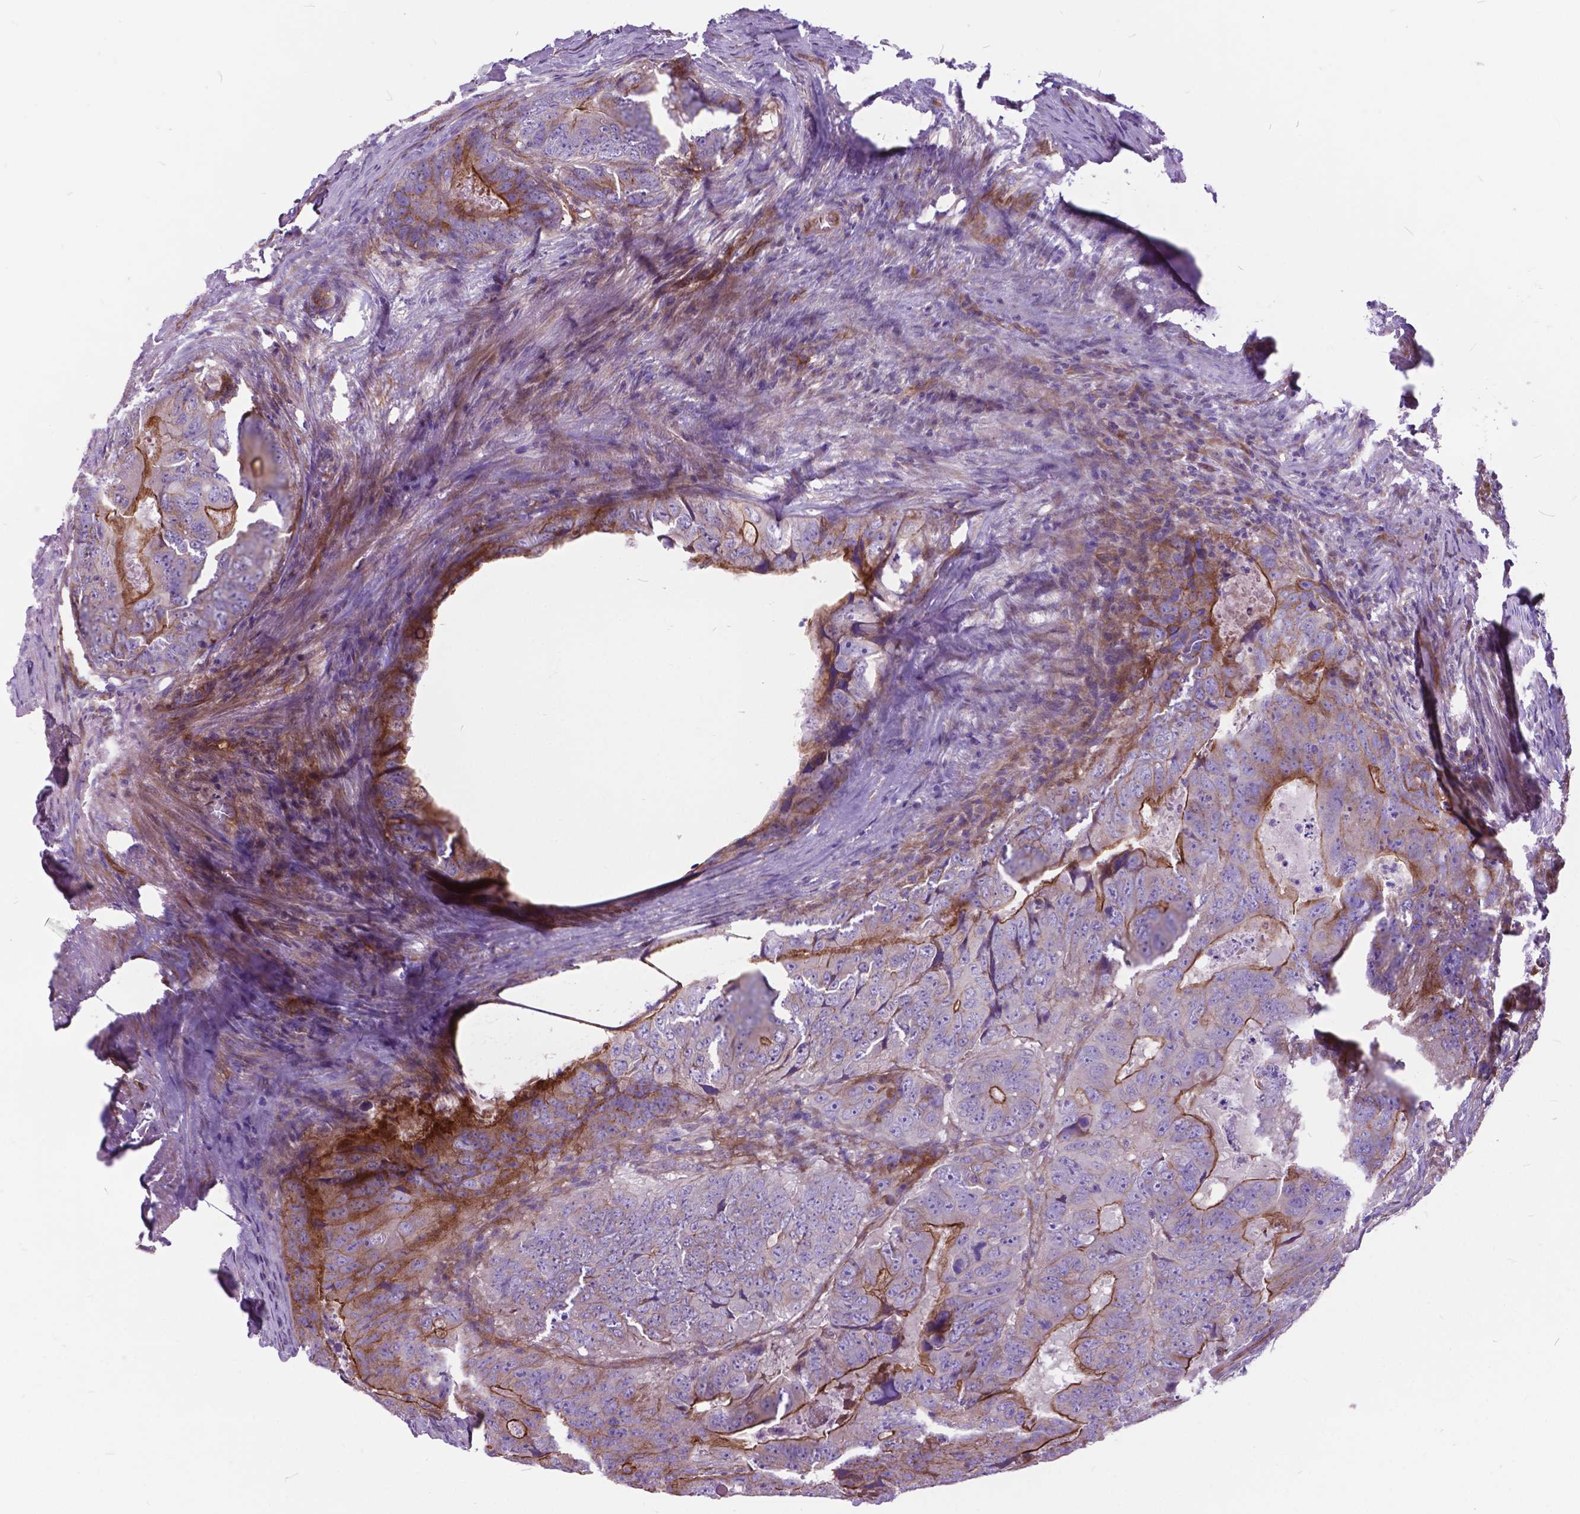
{"staining": {"intensity": "moderate", "quantity": "<25%", "location": "cytoplasmic/membranous"}, "tissue": "colorectal cancer", "cell_type": "Tumor cells", "image_type": "cancer", "snomed": [{"axis": "morphology", "description": "Adenocarcinoma, NOS"}, {"axis": "topography", "description": "Colon"}], "caption": "The micrograph shows staining of colorectal cancer (adenocarcinoma), revealing moderate cytoplasmic/membranous protein expression (brown color) within tumor cells.", "gene": "FLT4", "patient": {"sex": "male", "age": 79}}